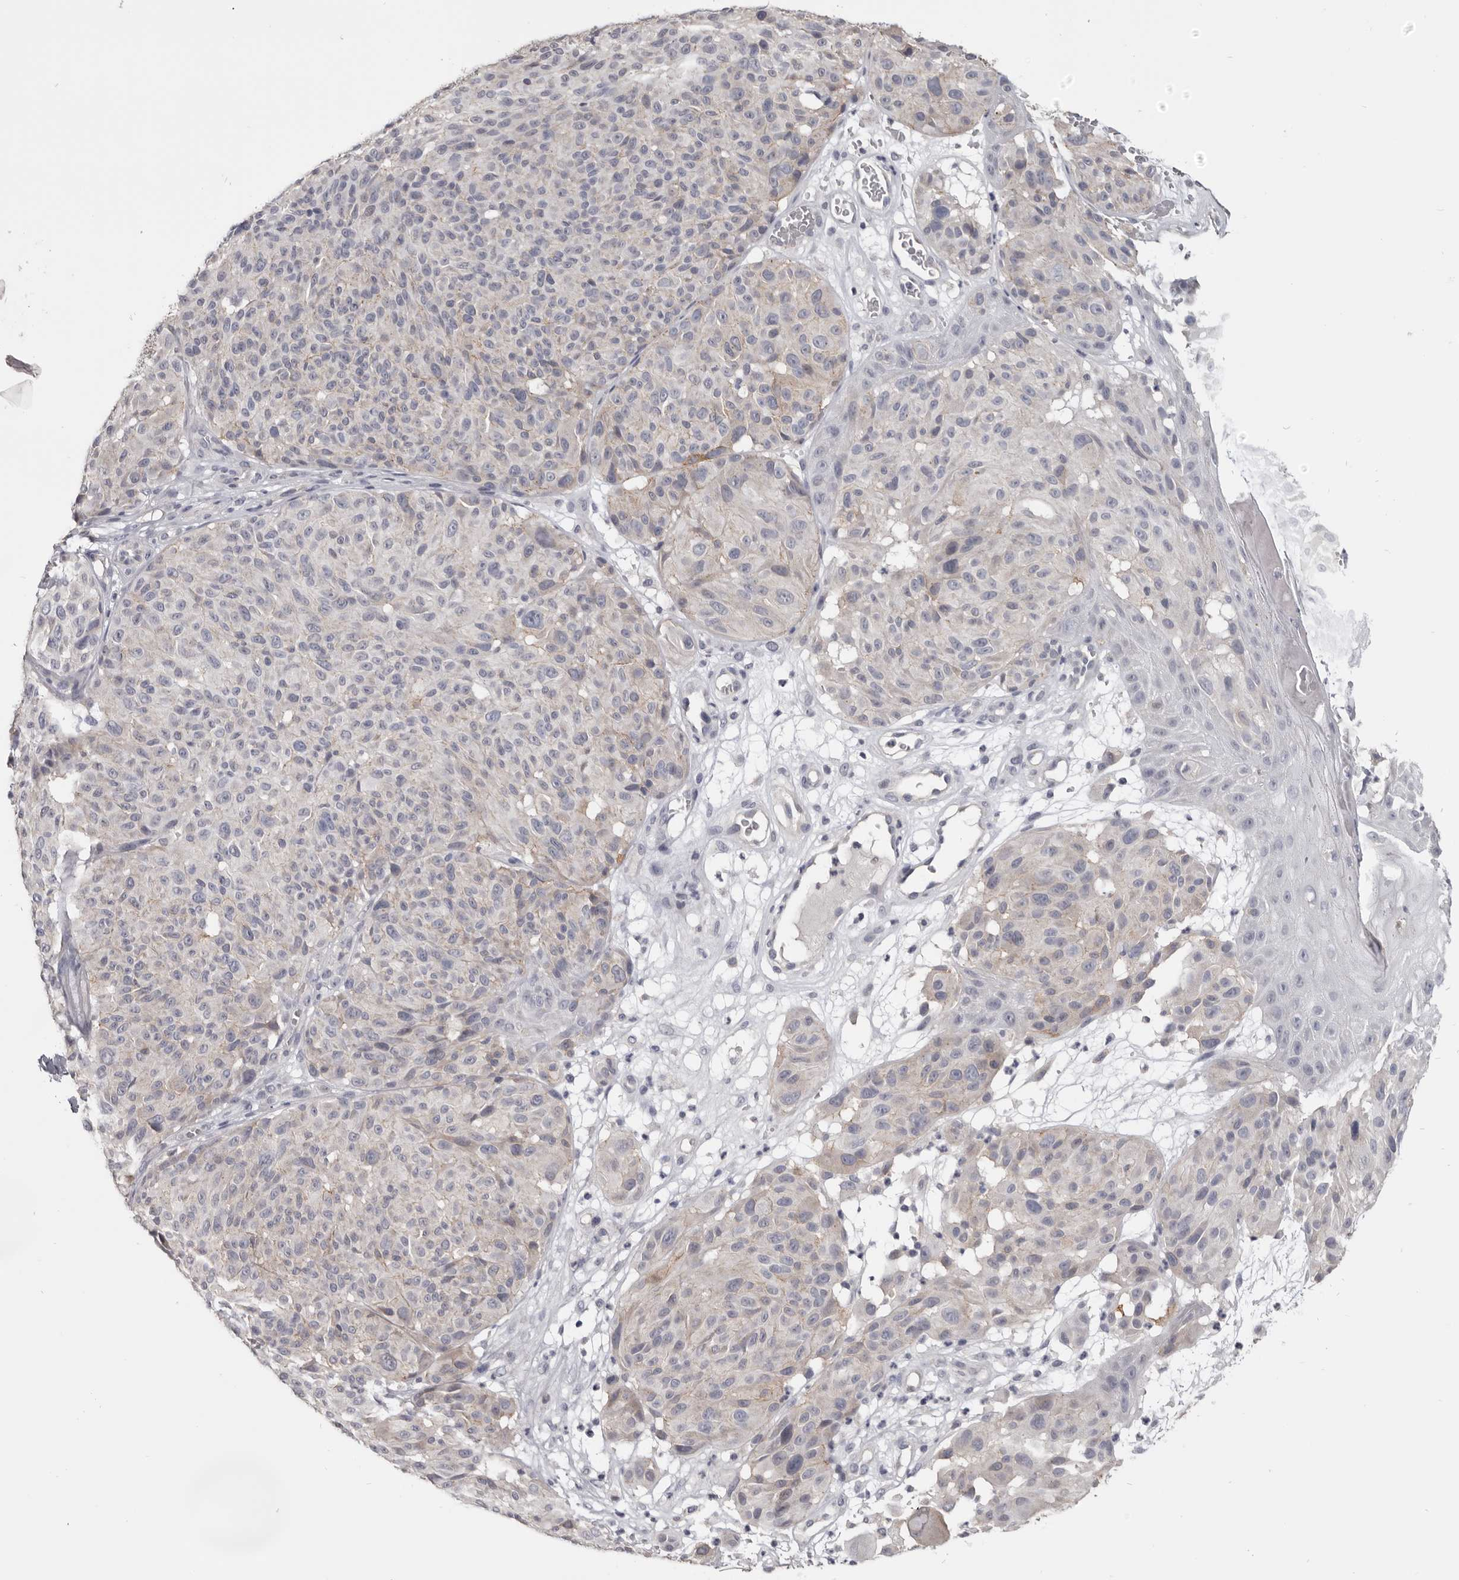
{"staining": {"intensity": "negative", "quantity": "none", "location": "none"}, "tissue": "melanoma", "cell_type": "Tumor cells", "image_type": "cancer", "snomed": [{"axis": "morphology", "description": "Malignant melanoma, NOS"}, {"axis": "topography", "description": "Skin"}], "caption": "DAB immunohistochemical staining of malignant melanoma reveals no significant expression in tumor cells.", "gene": "CGN", "patient": {"sex": "male", "age": 83}}